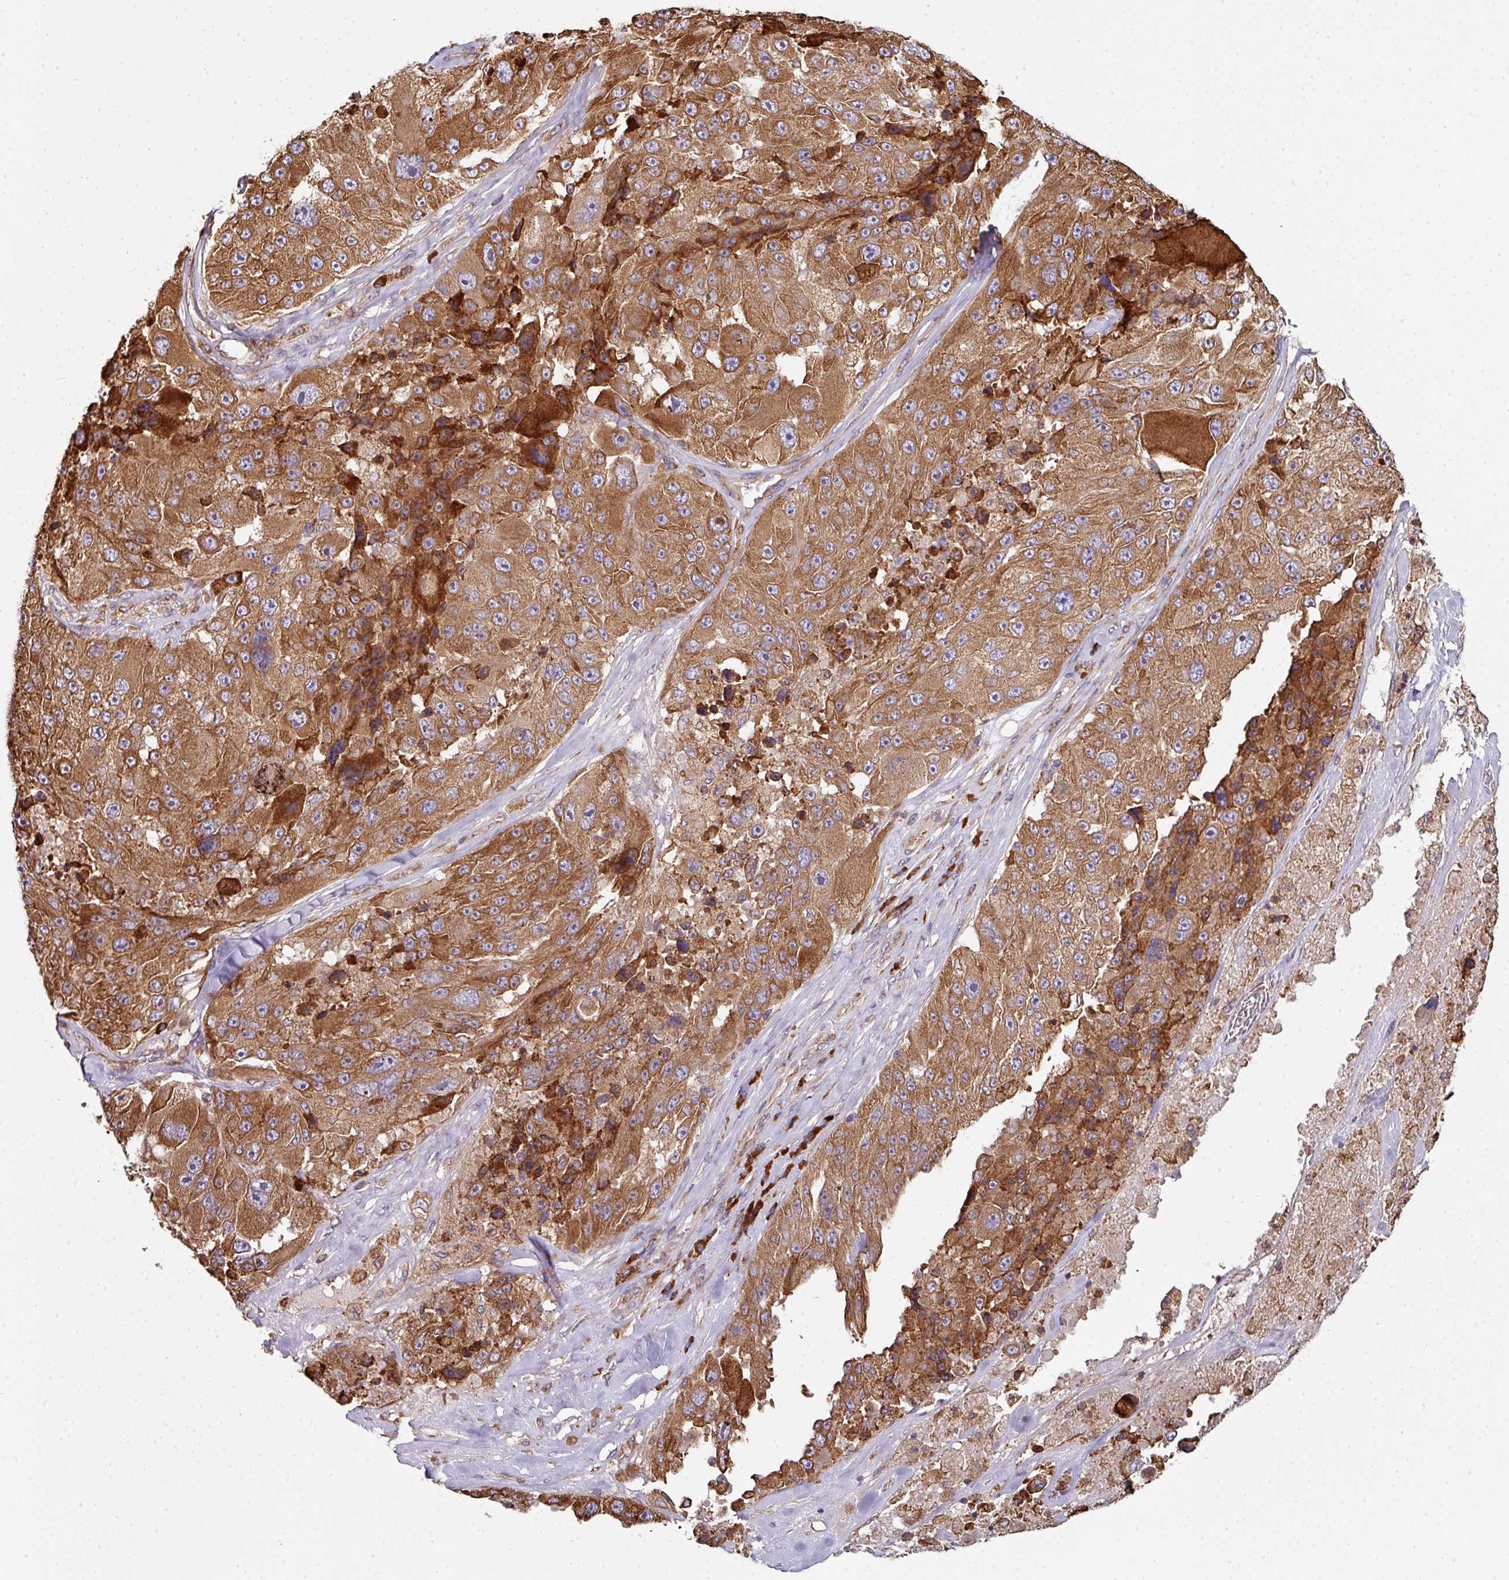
{"staining": {"intensity": "strong", "quantity": ">75%", "location": "cytoplasmic/membranous"}, "tissue": "melanoma", "cell_type": "Tumor cells", "image_type": "cancer", "snomed": [{"axis": "morphology", "description": "Malignant melanoma, Metastatic site"}, {"axis": "topography", "description": "Lymph node"}], "caption": "Melanoma tissue demonstrates strong cytoplasmic/membranous expression in approximately >75% of tumor cells, visualized by immunohistochemistry.", "gene": "FAT4", "patient": {"sex": "male", "age": 62}}